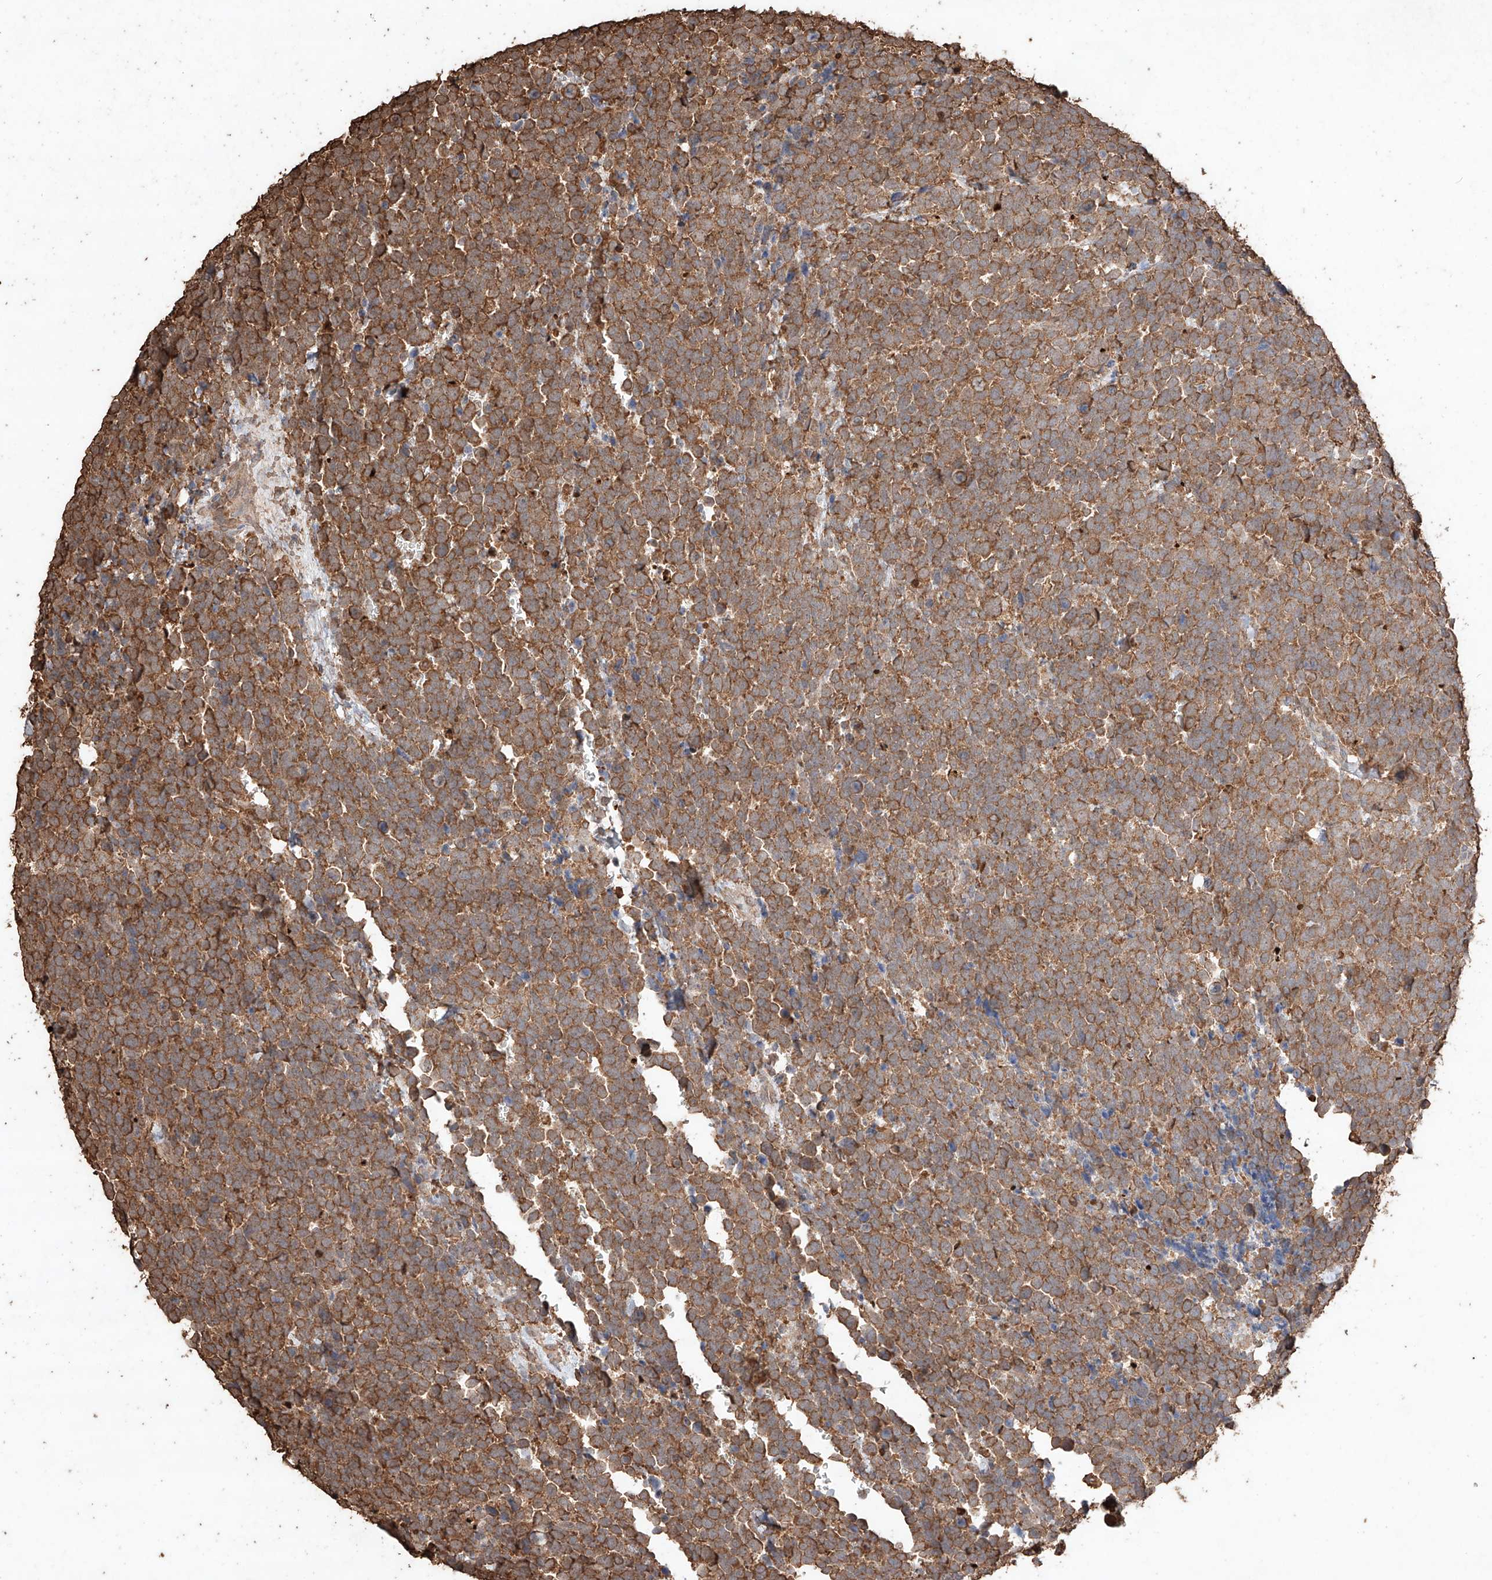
{"staining": {"intensity": "strong", "quantity": ">75%", "location": "cytoplasmic/membranous"}, "tissue": "urothelial cancer", "cell_type": "Tumor cells", "image_type": "cancer", "snomed": [{"axis": "morphology", "description": "Urothelial carcinoma, High grade"}, {"axis": "topography", "description": "Urinary bladder"}], "caption": "Urothelial cancer stained with immunohistochemistry (IHC) shows strong cytoplasmic/membranous expression in about >75% of tumor cells.", "gene": "M6PR", "patient": {"sex": "female", "age": 82}}